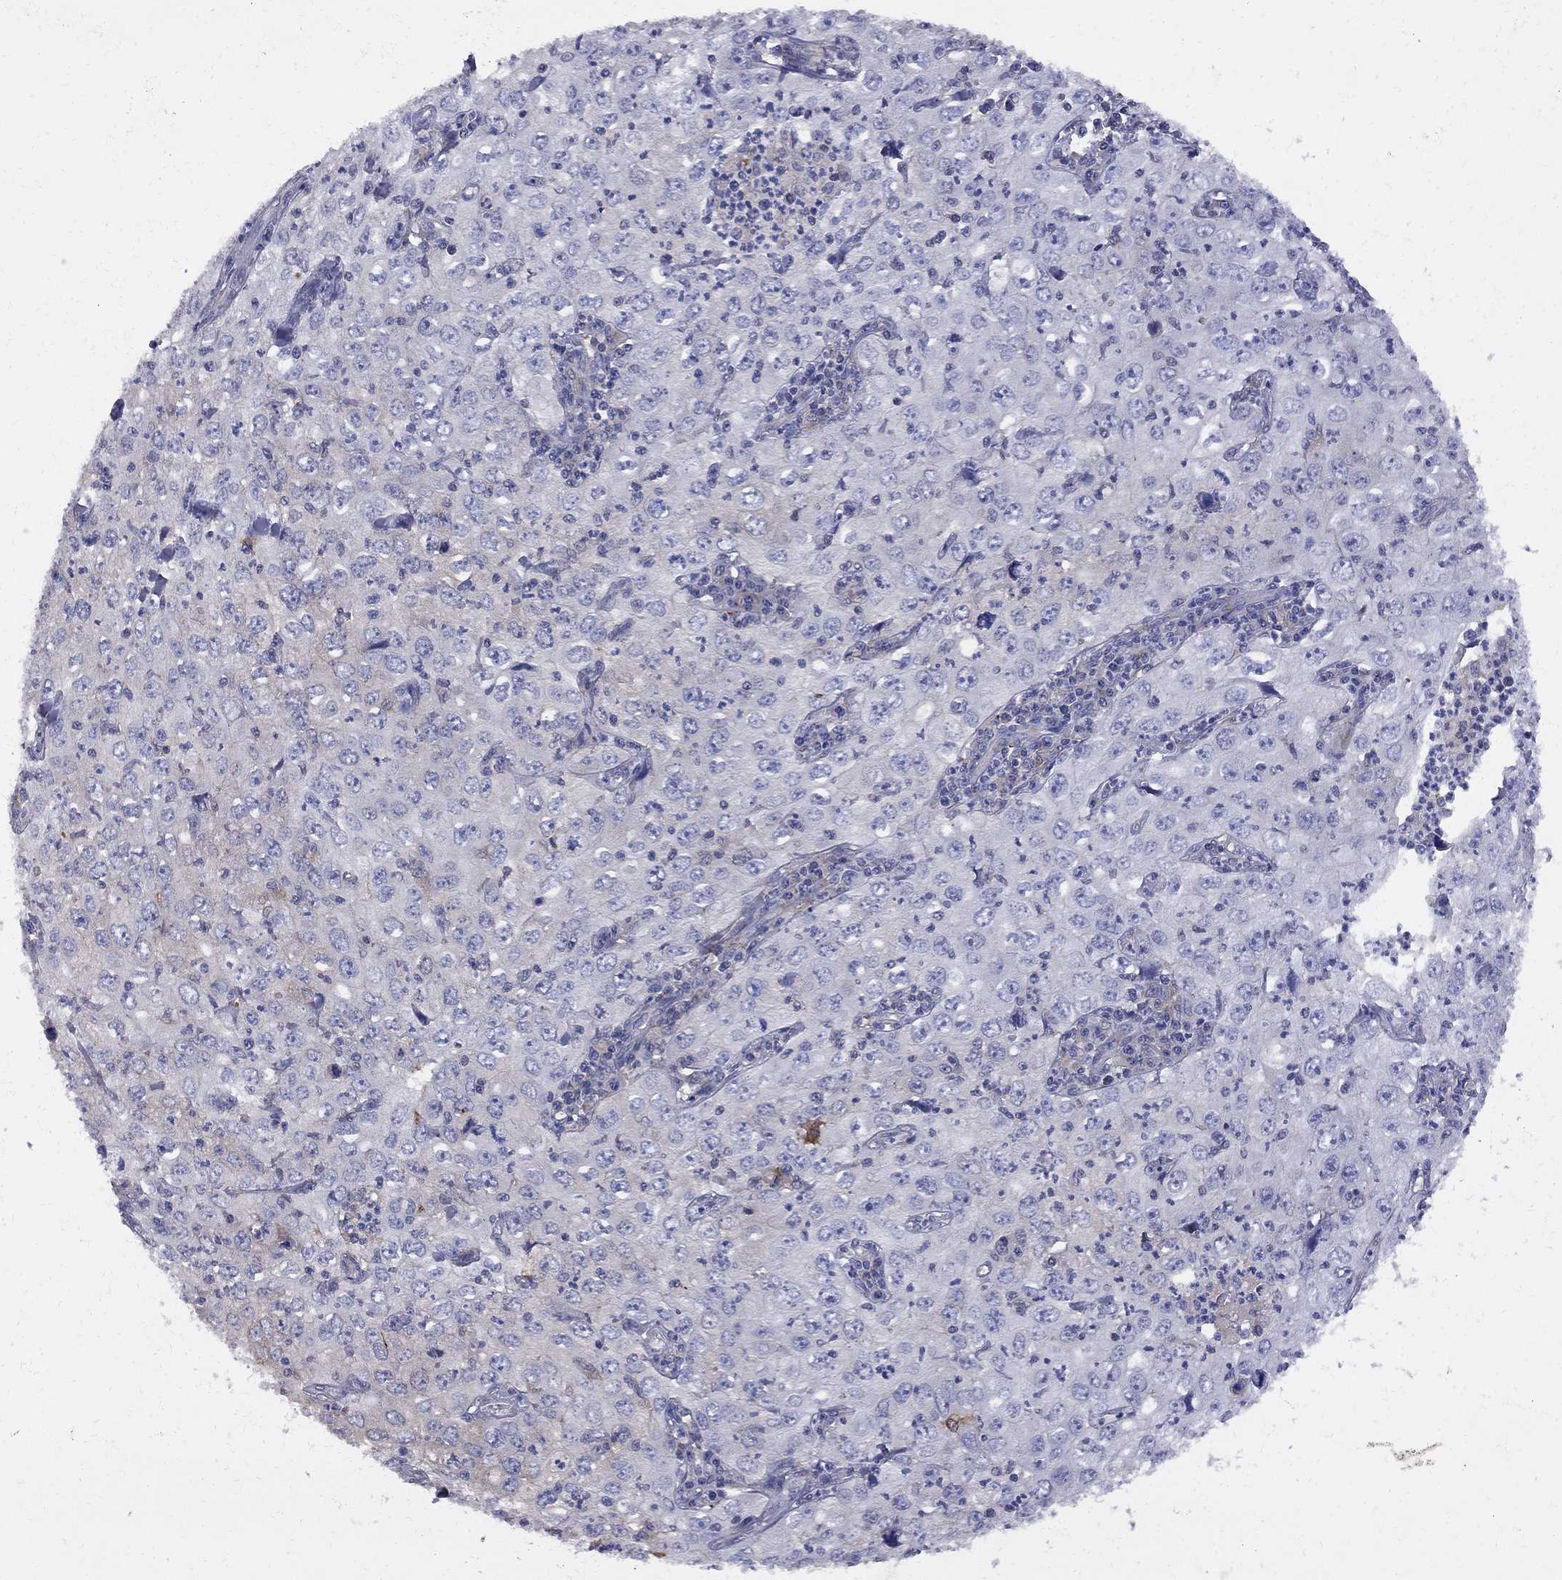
{"staining": {"intensity": "negative", "quantity": "none", "location": "none"}, "tissue": "cervical cancer", "cell_type": "Tumor cells", "image_type": "cancer", "snomed": [{"axis": "morphology", "description": "Squamous cell carcinoma, NOS"}, {"axis": "topography", "description": "Cervix"}], "caption": "The immunohistochemistry (IHC) micrograph has no significant expression in tumor cells of cervical cancer tissue.", "gene": "MTHFR", "patient": {"sex": "female", "age": 24}}